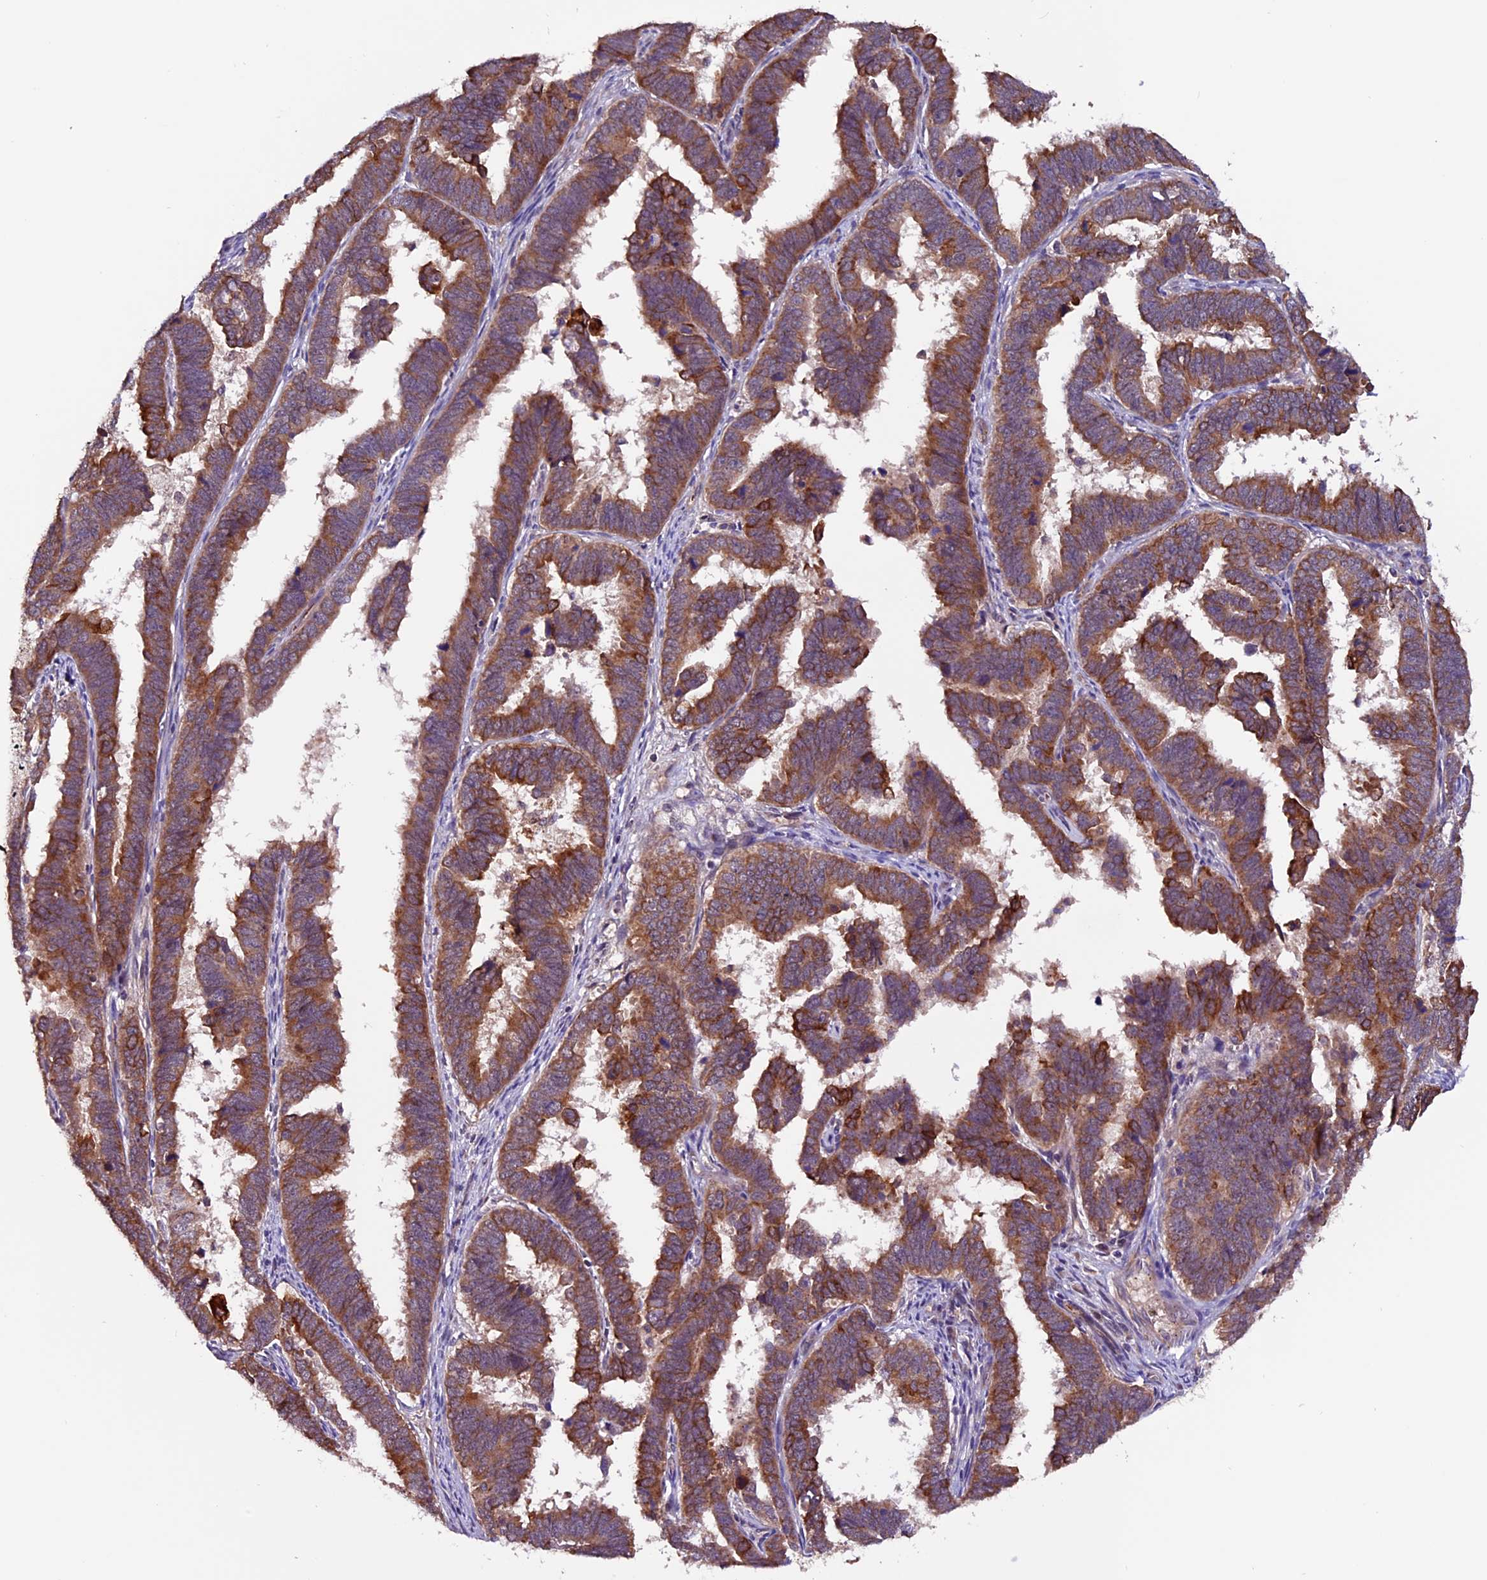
{"staining": {"intensity": "strong", "quantity": ">75%", "location": "cytoplasmic/membranous"}, "tissue": "endometrial cancer", "cell_type": "Tumor cells", "image_type": "cancer", "snomed": [{"axis": "morphology", "description": "Adenocarcinoma, NOS"}, {"axis": "topography", "description": "Endometrium"}], "caption": "Immunohistochemistry (IHC) staining of endometrial cancer, which reveals high levels of strong cytoplasmic/membranous expression in about >75% of tumor cells indicating strong cytoplasmic/membranous protein expression. The staining was performed using DAB (3,3'-diaminobenzidine) (brown) for protein detection and nuclei were counterstained in hematoxylin (blue).", "gene": "RINL", "patient": {"sex": "female", "age": 75}}